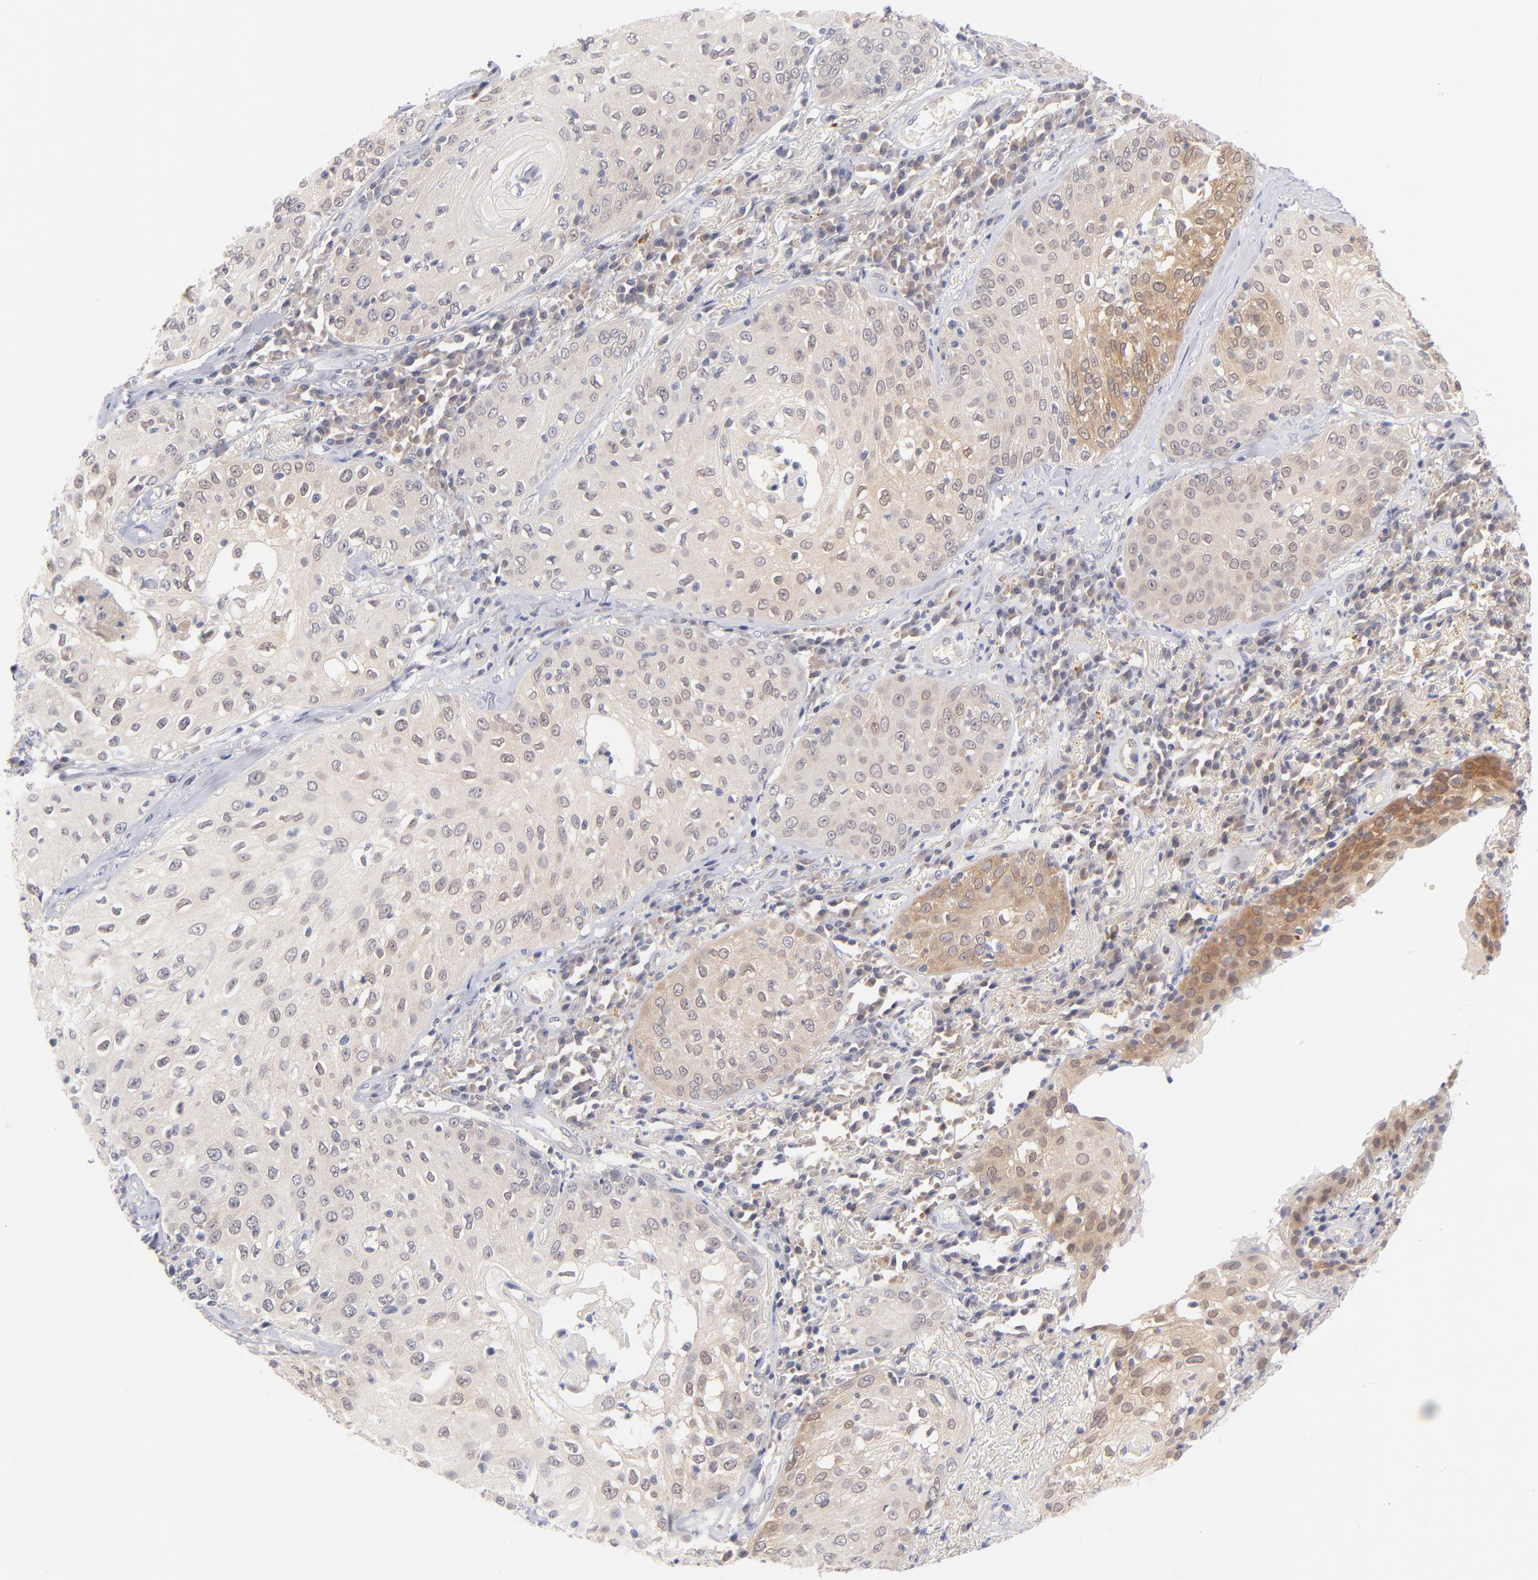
{"staining": {"intensity": "weak", "quantity": "25%-75%", "location": "cytoplasmic/membranous"}, "tissue": "skin cancer", "cell_type": "Tumor cells", "image_type": "cancer", "snomed": [{"axis": "morphology", "description": "Squamous cell carcinoma, NOS"}, {"axis": "topography", "description": "Skin"}], "caption": "This image demonstrates immunohistochemistry staining of human skin squamous cell carcinoma, with low weak cytoplasmic/membranous positivity in approximately 25%-75% of tumor cells.", "gene": "CASP6", "patient": {"sex": "male", "age": 65}}